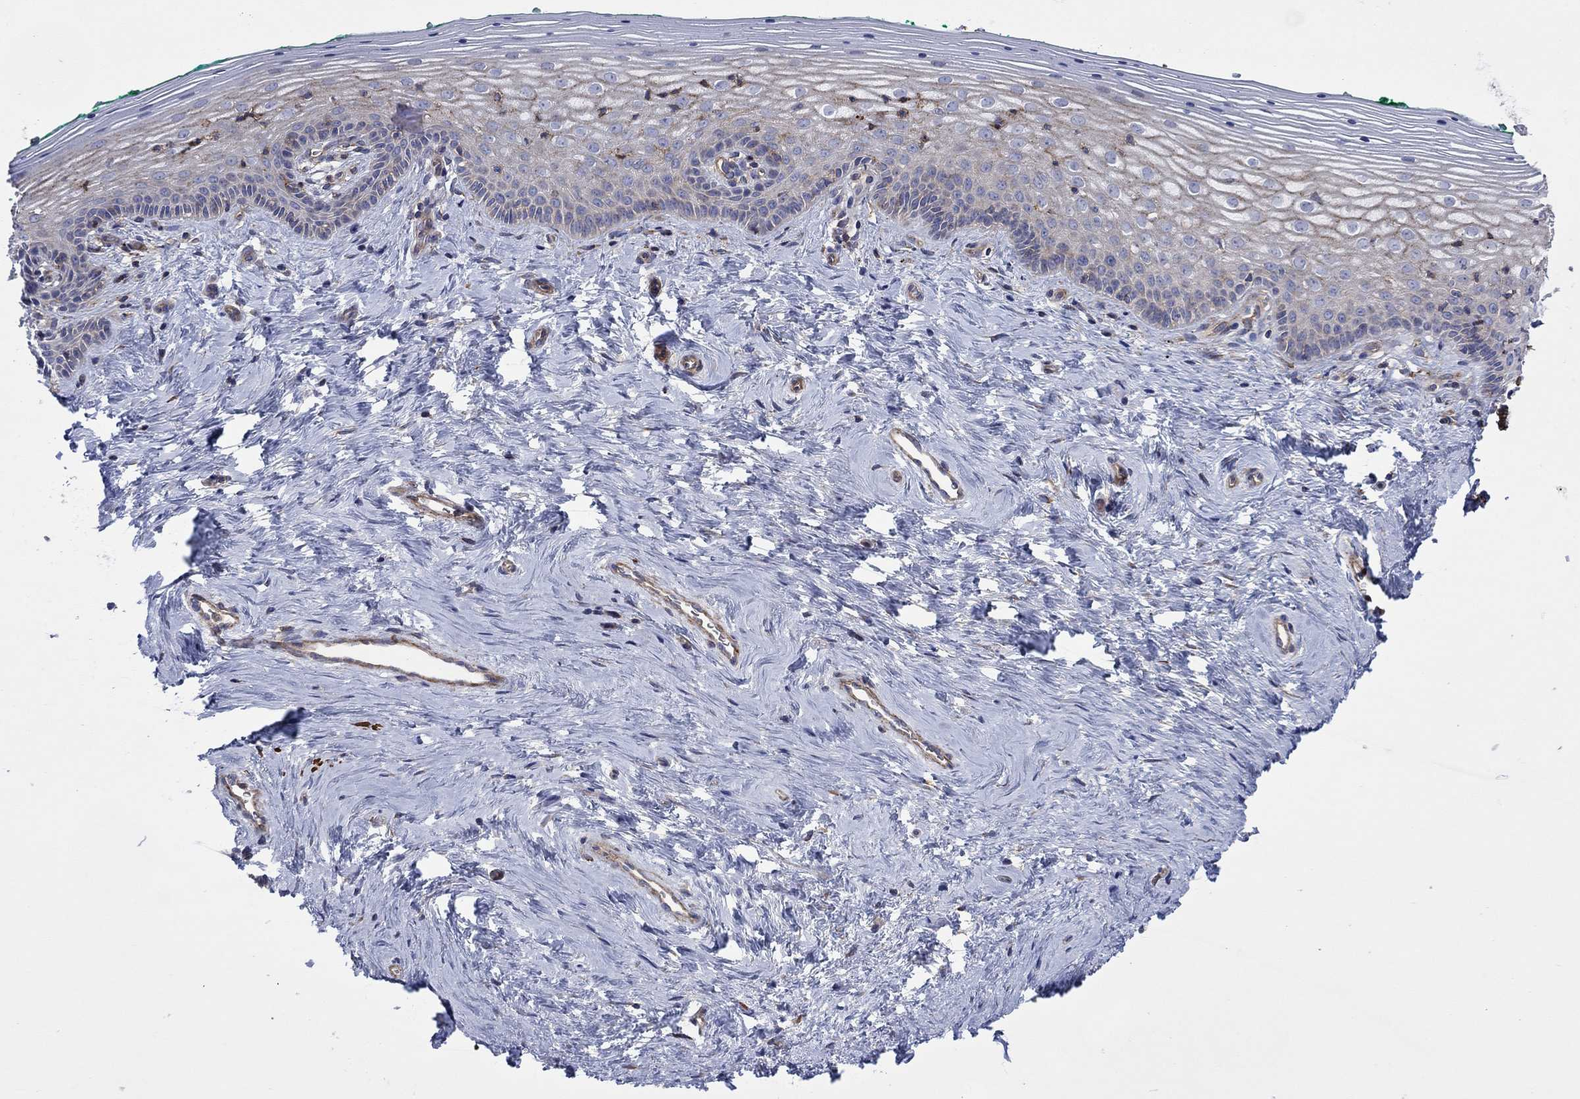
{"staining": {"intensity": "moderate", "quantity": "<25%", "location": "cytoplasmic/membranous"}, "tissue": "vagina", "cell_type": "Squamous epithelial cells", "image_type": "normal", "snomed": [{"axis": "morphology", "description": "Normal tissue, NOS"}, {"axis": "topography", "description": "Vagina"}], "caption": "This photomicrograph exhibits immunohistochemistry (IHC) staining of normal vagina, with low moderate cytoplasmic/membranous staining in approximately <25% of squamous epithelial cells.", "gene": "PAG1", "patient": {"sex": "female", "age": 45}}